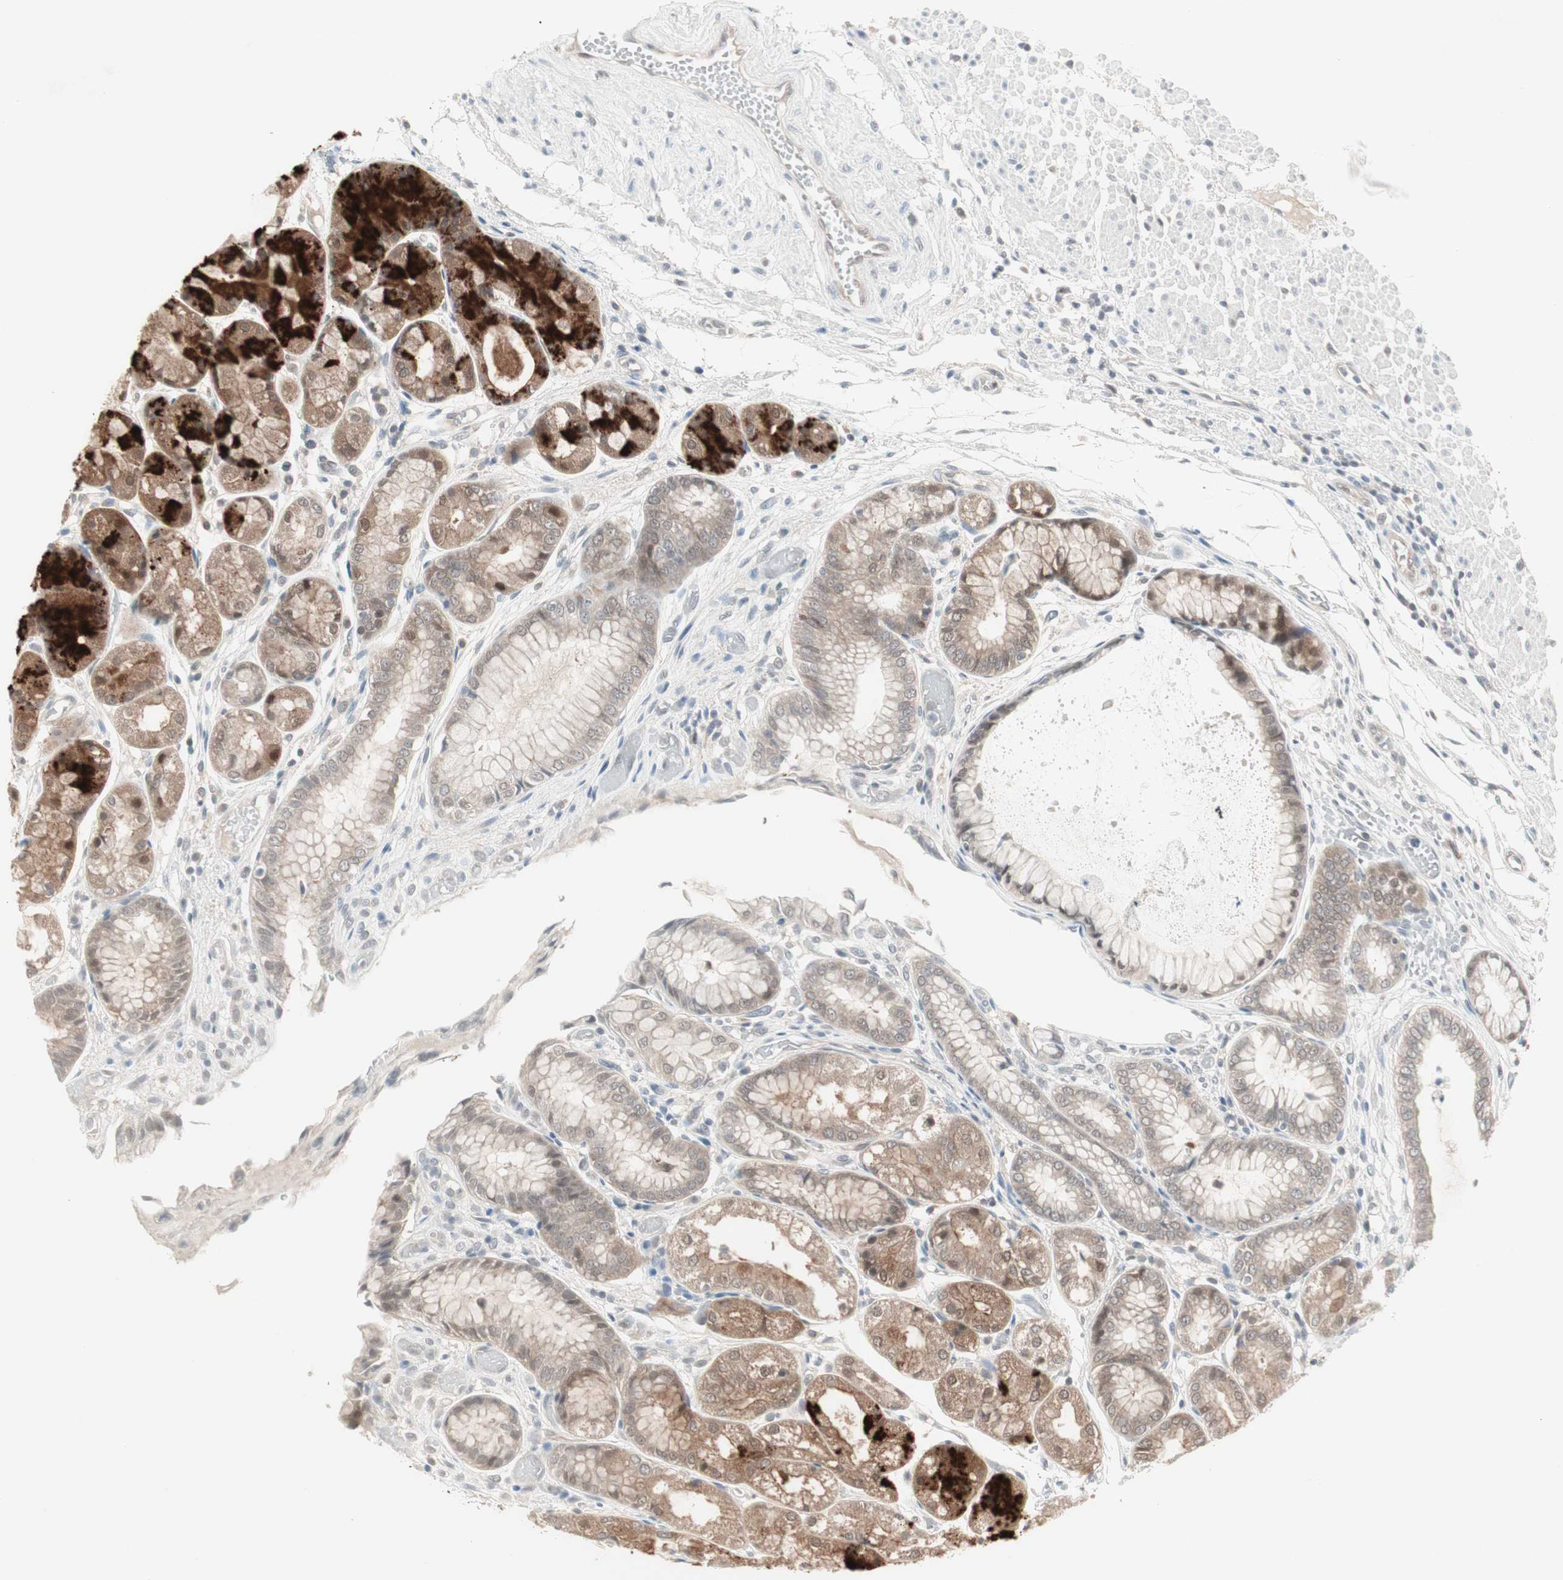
{"staining": {"intensity": "strong", "quantity": ">75%", "location": "cytoplasmic/membranous"}, "tissue": "stomach", "cell_type": "Glandular cells", "image_type": "normal", "snomed": [{"axis": "morphology", "description": "Normal tissue, NOS"}, {"axis": "topography", "description": "Stomach, upper"}], "caption": "This photomicrograph displays IHC staining of normal human stomach, with high strong cytoplasmic/membranous expression in approximately >75% of glandular cells.", "gene": "PTPA", "patient": {"sex": "male", "age": 72}}